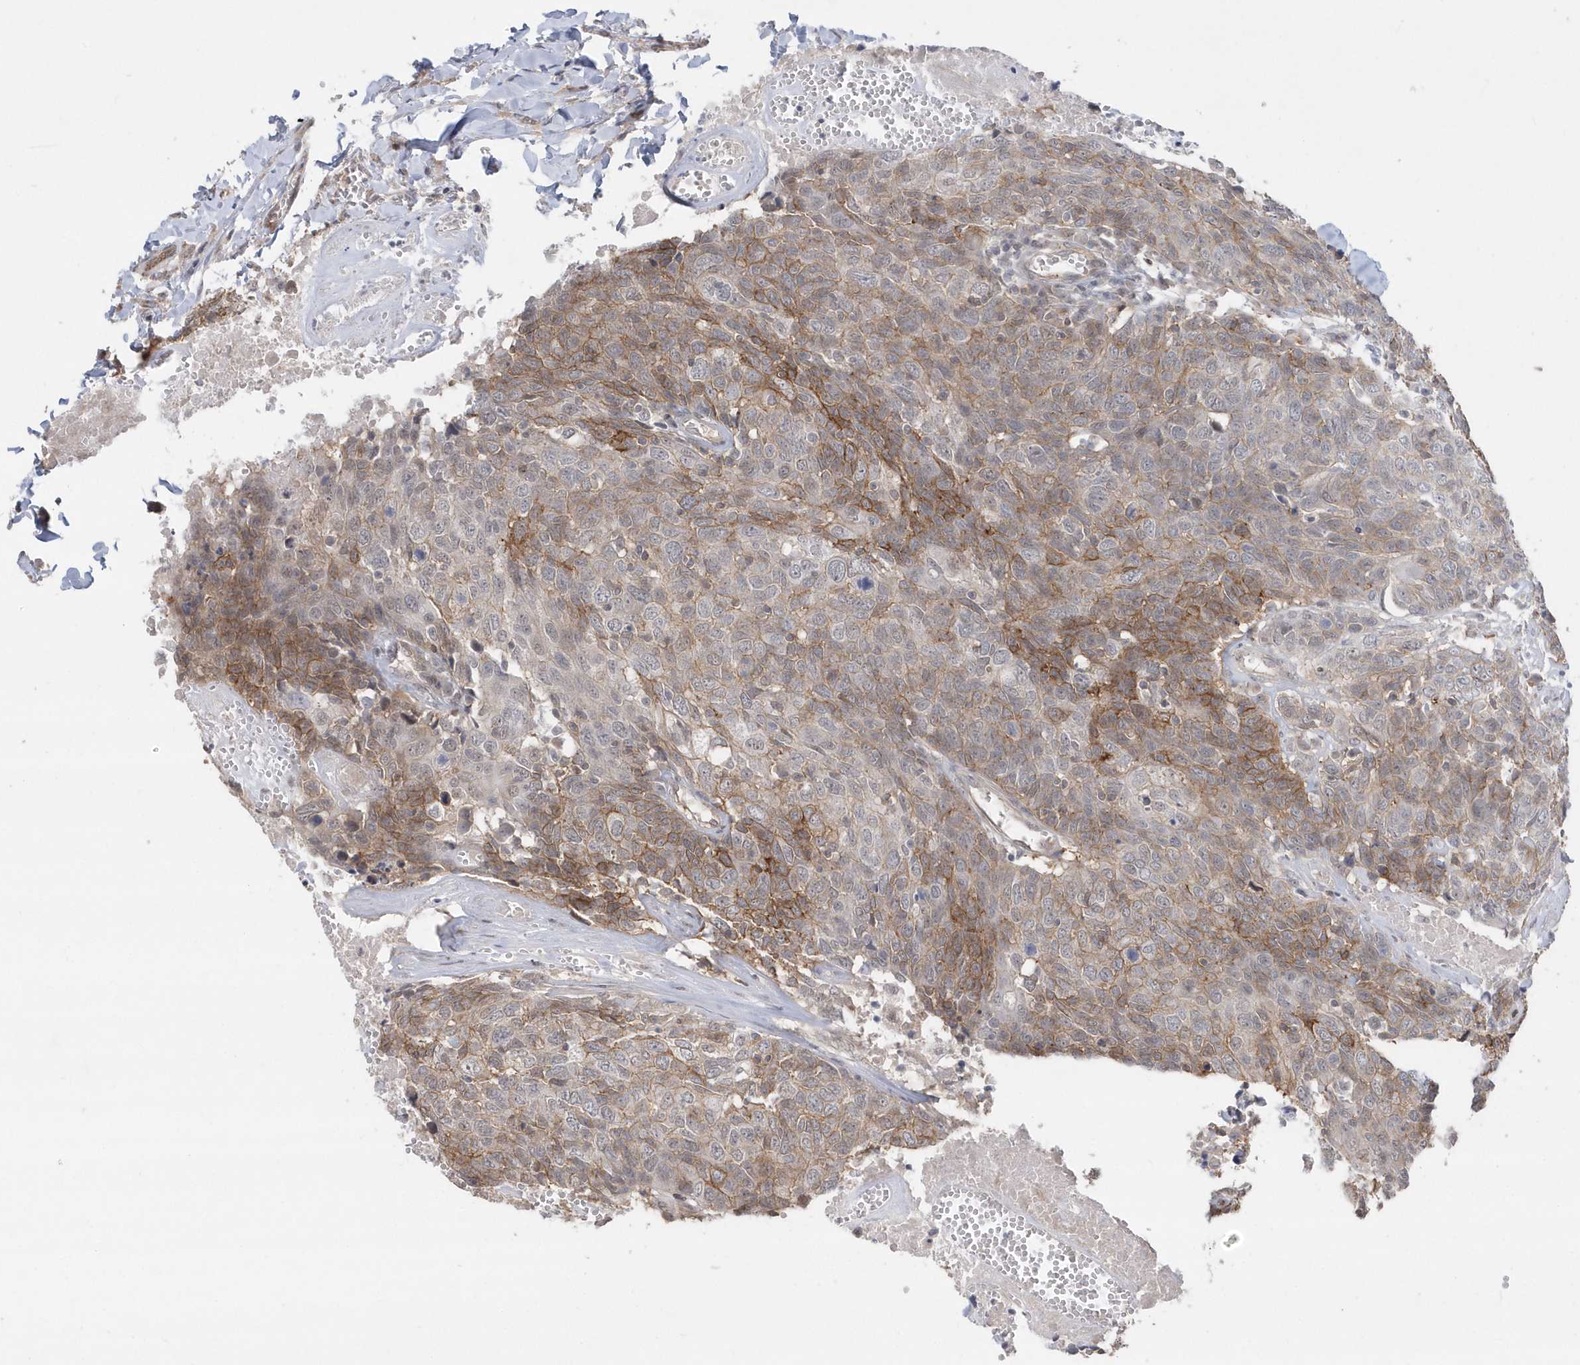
{"staining": {"intensity": "moderate", "quantity": "25%-75%", "location": "cytoplasmic/membranous"}, "tissue": "head and neck cancer", "cell_type": "Tumor cells", "image_type": "cancer", "snomed": [{"axis": "morphology", "description": "Squamous cell carcinoma, NOS"}, {"axis": "topography", "description": "Head-Neck"}], "caption": "This is an image of immunohistochemistry (IHC) staining of squamous cell carcinoma (head and neck), which shows moderate staining in the cytoplasmic/membranous of tumor cells.", "gene": "CRIP3", "patient": {"sex": "male", "age": 66}}